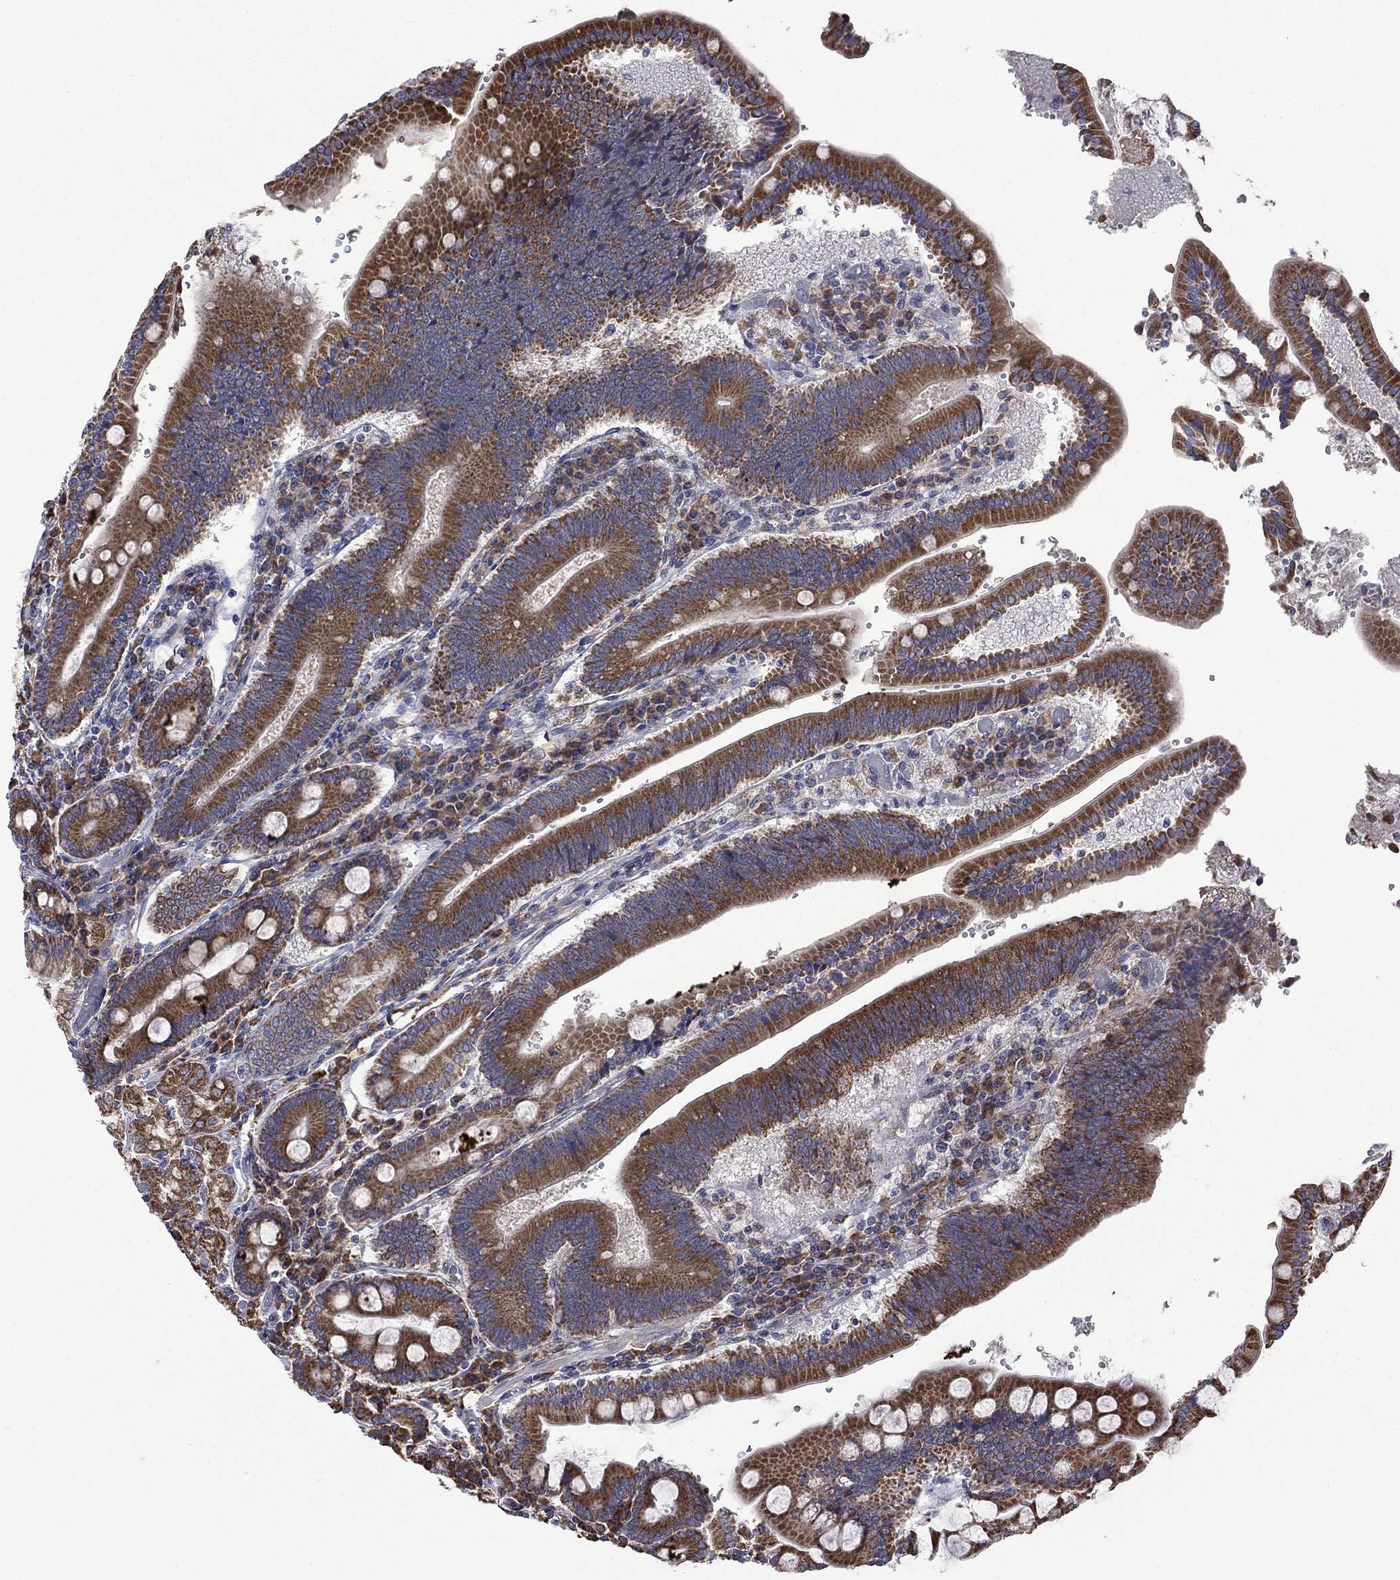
{"staining": {"intensity": "strong", "quantity": ">75%", "location": "cytoplasmic/membranous"}, "tissue": "duodenum", "cell_type": "Glandular cells", "image_type": "normal", "snomed": [{"axis": "morphology", "description": "Normal tissue, NOS"}, {"axis": "topography", "description": "Duodenum"}], "caption": "Unremarkable duodenum exhibits strong cytoplasmic/membranous staining in about >75% of glandular cells The staining was performed using DAB (3,3'-diaminobenzidine) to visualize the protein expression in brown, while the nuclei were stained in blue with hematoxylin (Magnification: 20x)..", "gene": "FURIN", "patient": {"sex": "female", "age": 62}}